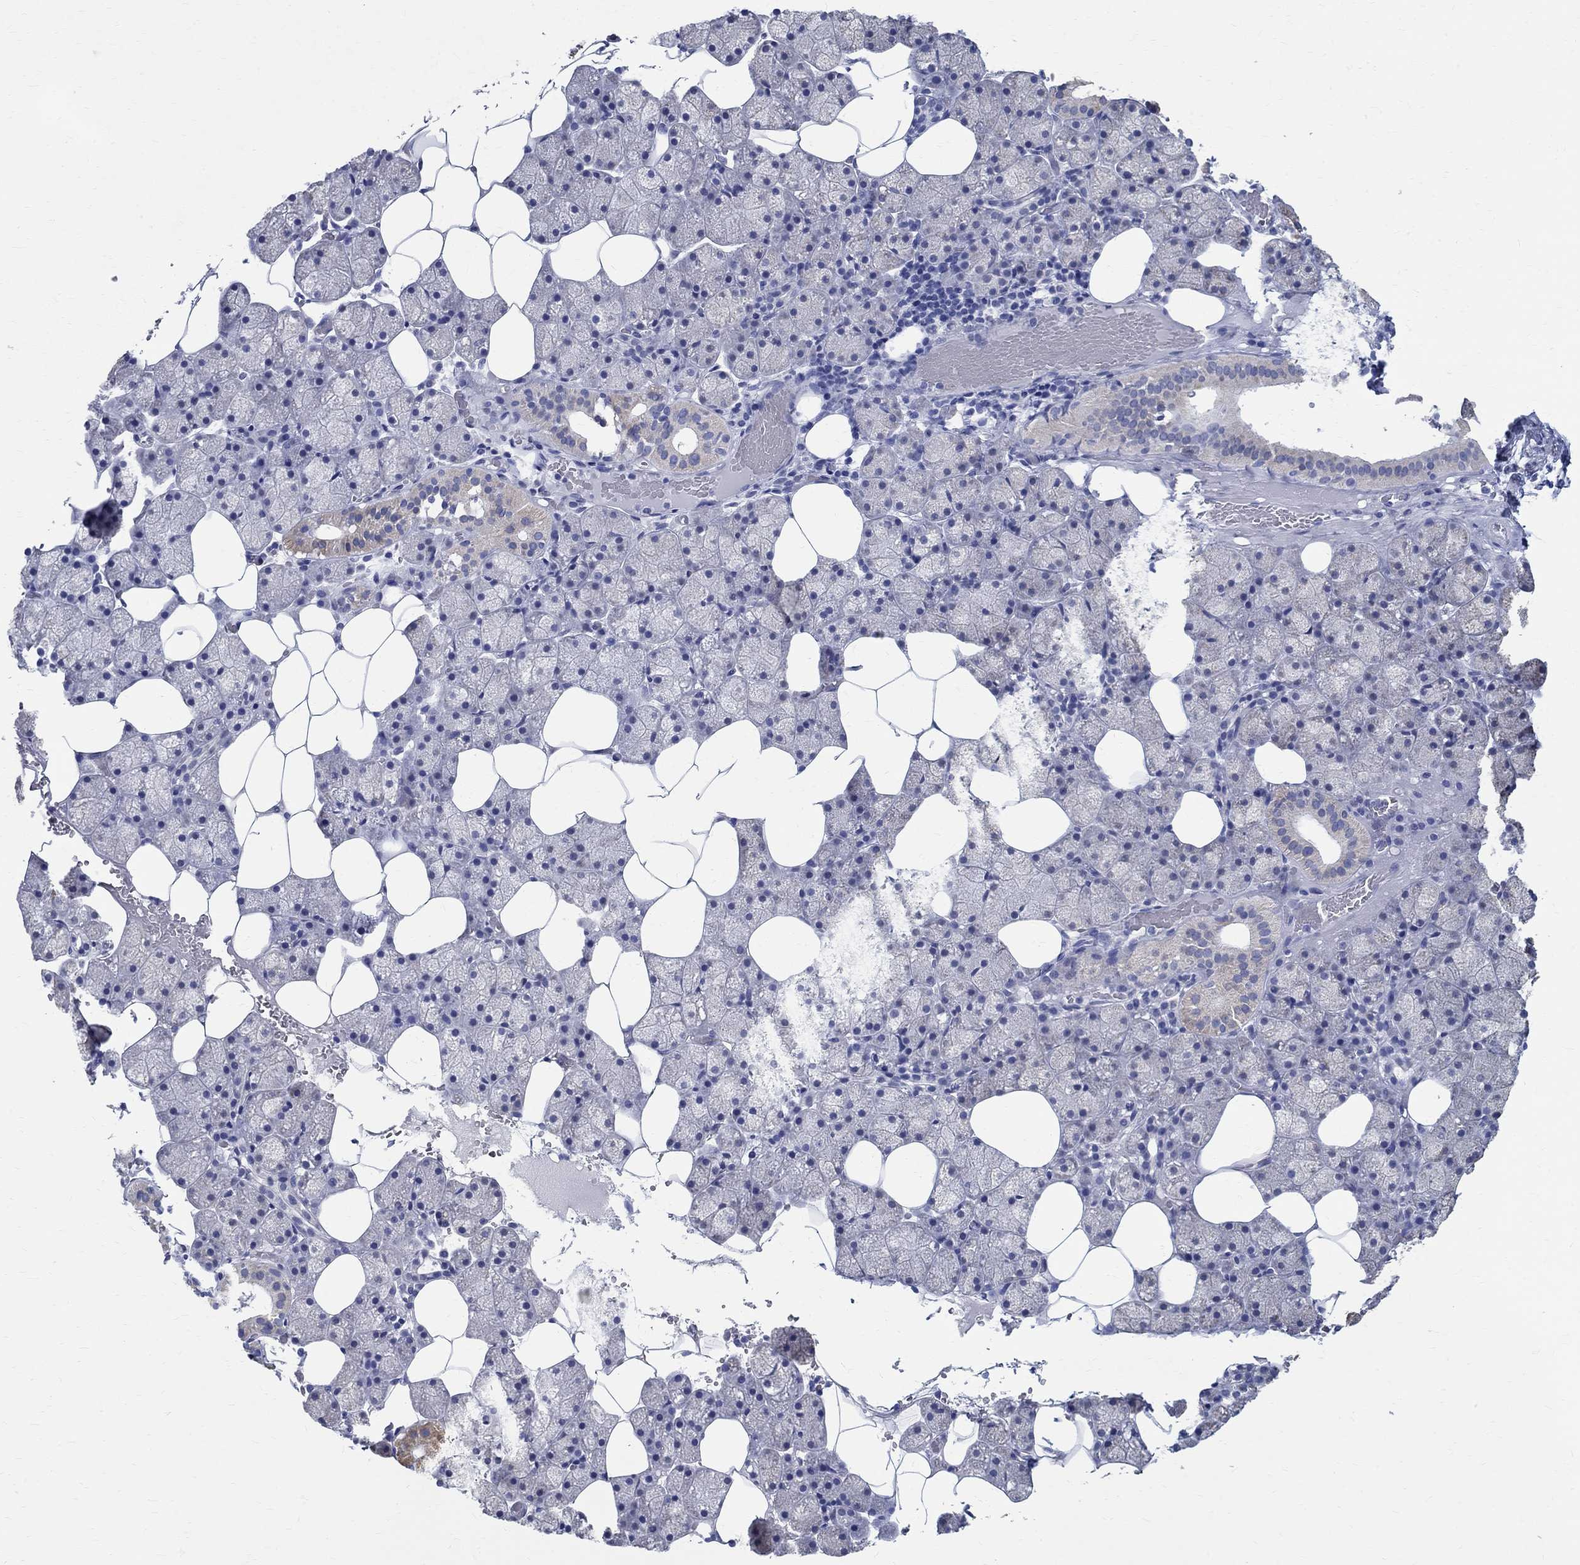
{"staining": {"intensity": "weak", "quantity": "<25%", "location": "cytoplasmic/membranous"}, "tissue": "salivary gland", "cell_type": "Glandular cells", "image_type": "normal", "snomed": [{"axis": "morphology", "description": "Normal tissue, NOS"}, {"axis": "topography", "description": "Salivary gland"}], "caption": "Glandular cells show no significant positivity in unremarkable salivary gland. (DAB immunohistochemistry (IHC), high magnification).", "gene": "TSPAN16", "patient": {"sex": "male", "age": 38}}